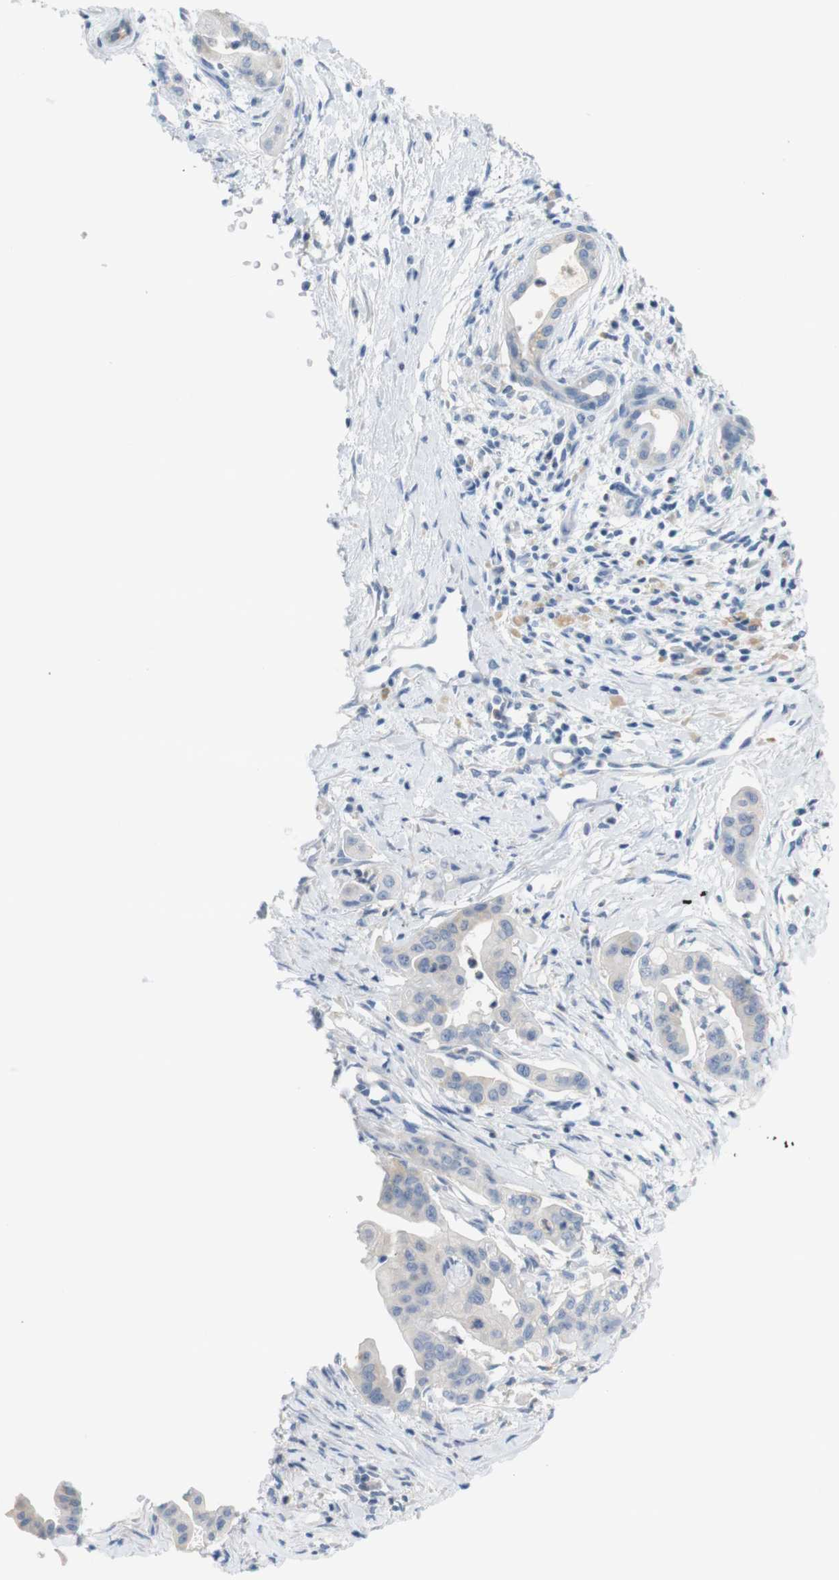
{"staining": {"intensity": "negative", "quantity": "none", "location": "none"}, "tissue": "pancreatic cancer", "cell_type": "Tumor cells", "image_type": "cancer", "snomed": [{"axis": "morphology", "description": "Adenocarcinoma, NOS"}, {"axis": "topography", "description": "Pancreas"}], "caption": "Immunohistochemistry micrograph of pancreatic adenocarcinoma stained for a protein (brown), which shows no staining in tumor cells.", "gene": "LRRK2", "patient": {"sex": "female", "age": 75}}